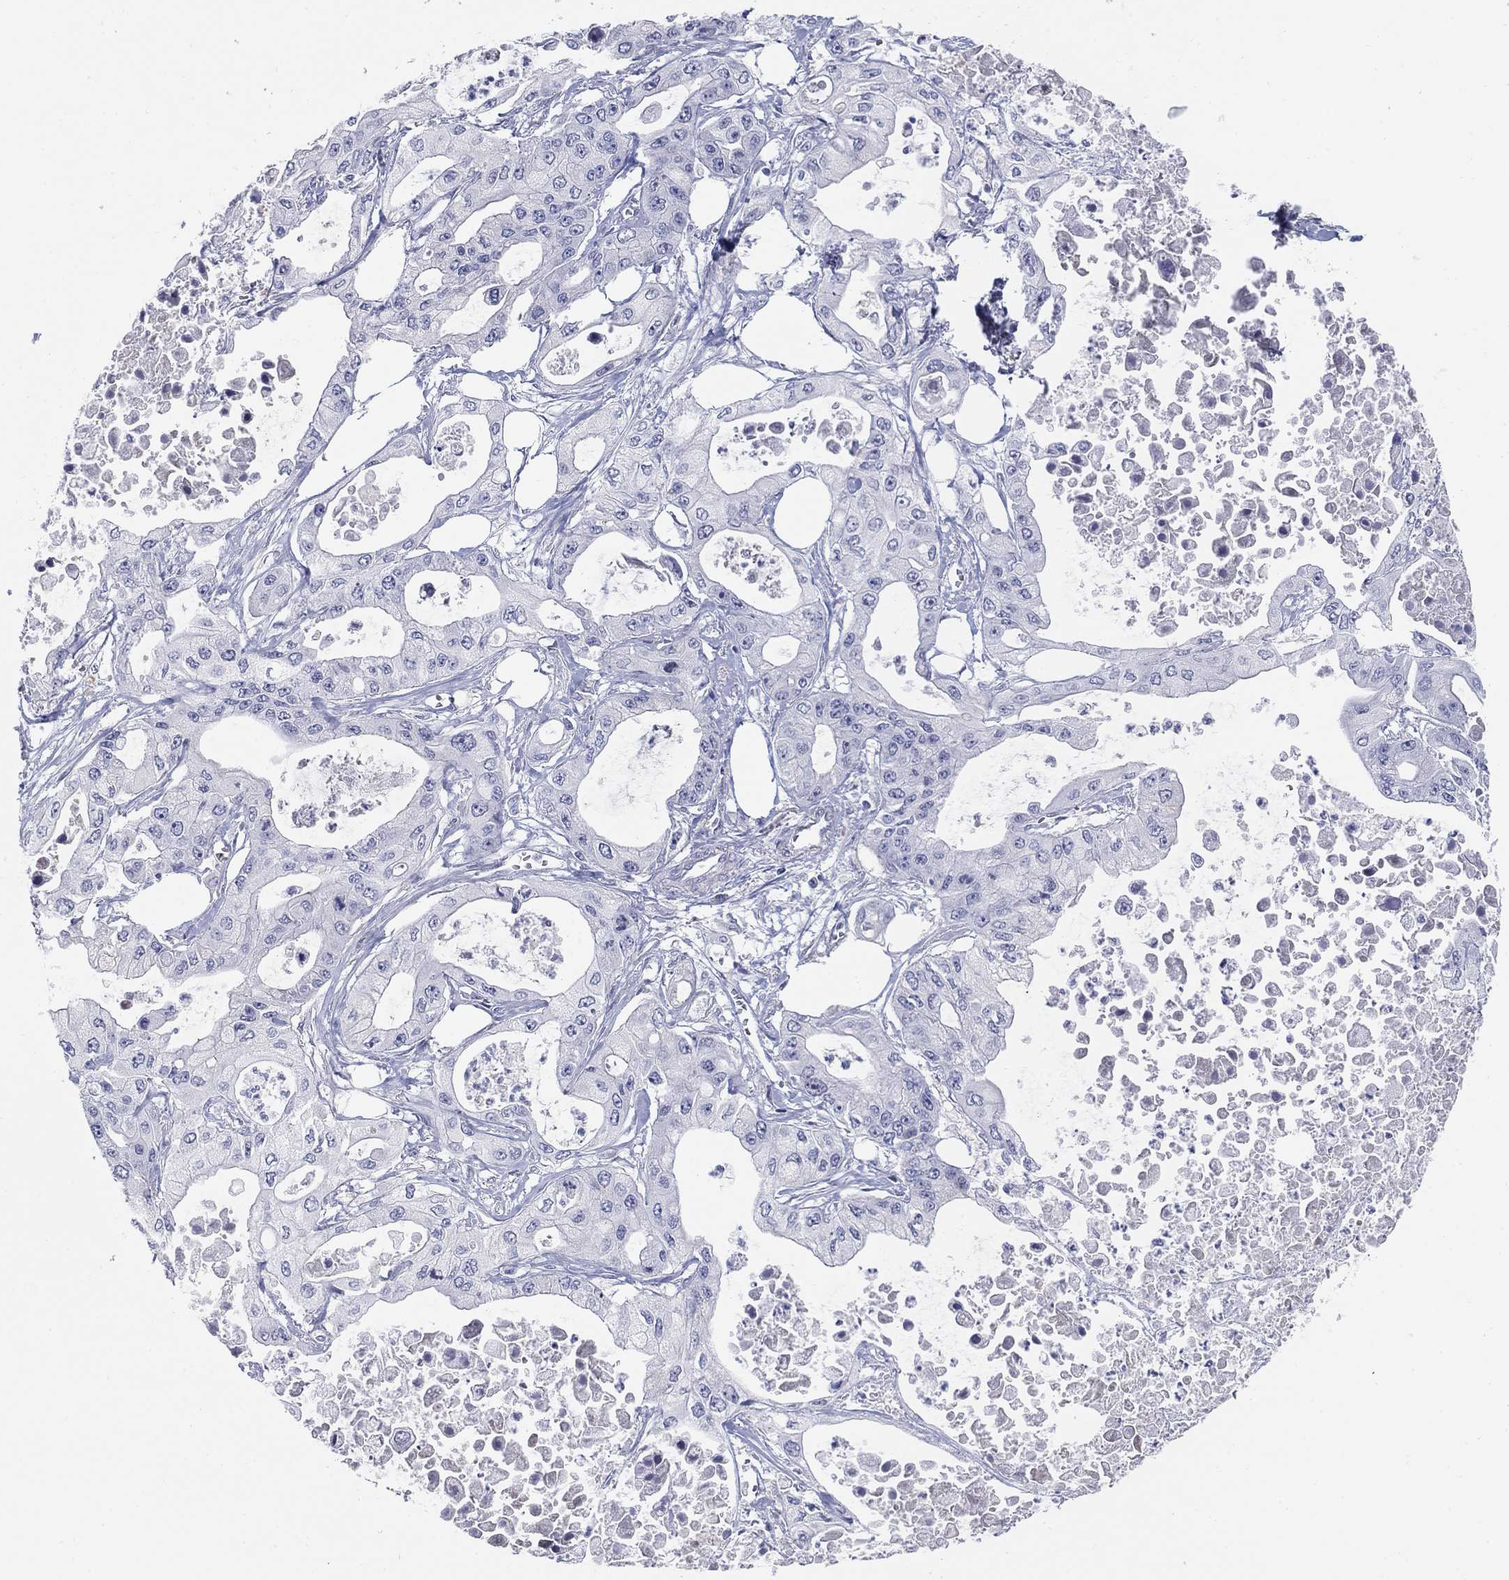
{"staining": {"intensity": "negative", "quantity": "none", "location": "none"}, "tissue": "pancreatic cancer", "cell_type": "Tumor cells", "image_type": "cancer", "snomed": [{"axis": "morphology", "description": "Adenocarcinoma, NOS"}, {"axis": "topography", "description": "Pancreas"}], "caption": "Pancreatic cancer stained for a protein using immunohistochemistry exhibits no positivity tumor cells.", "gene": "HEATR4", "patient": {"sex": "male", "age": 70}}